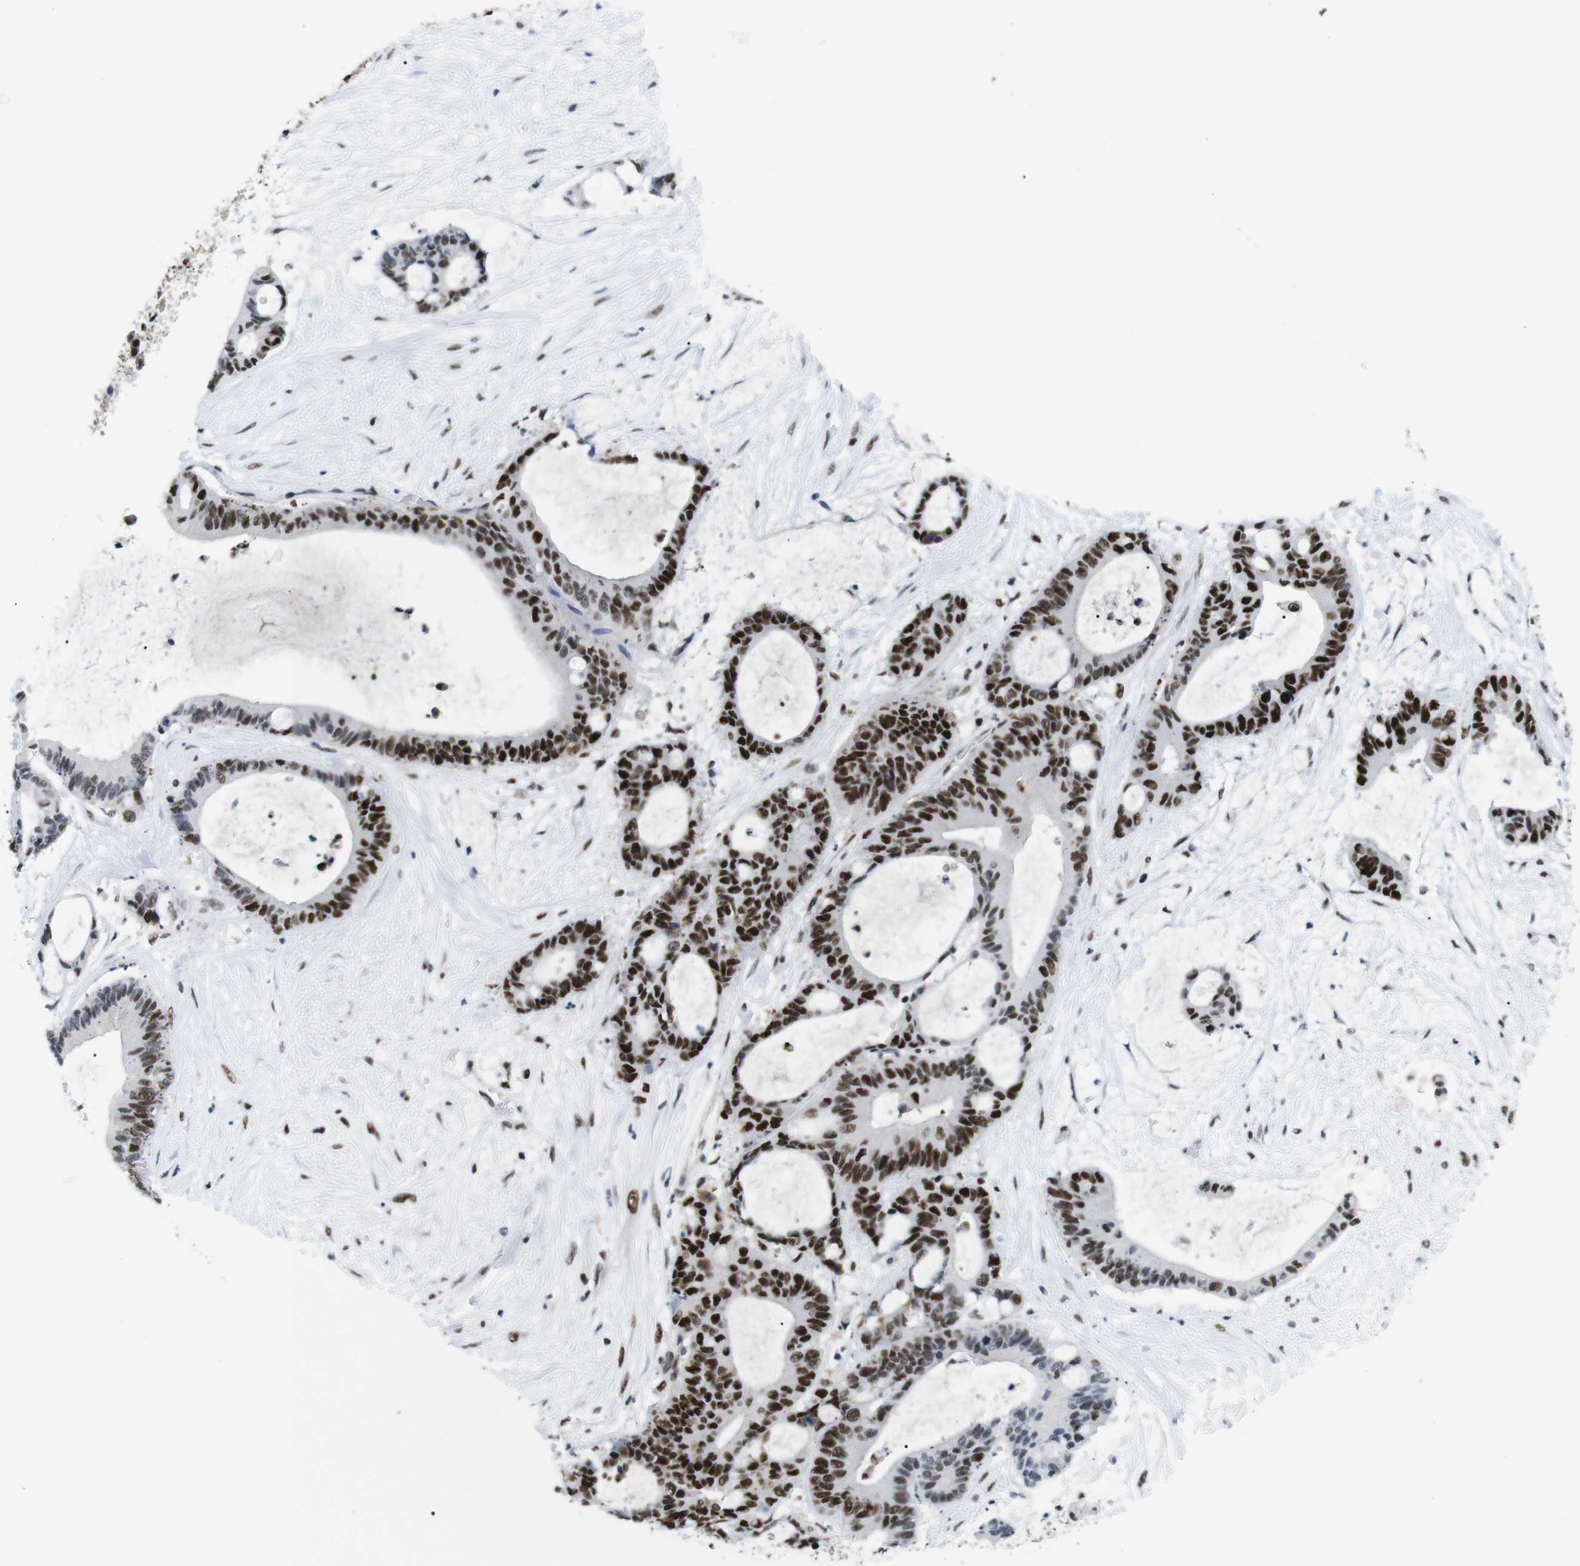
{"staining": {"intensity": "strong", "quantity": ">75%", "location": "nuclear"}, "tissue": "liver cancer", "cell_type": "Tumor cells", "image_type": "cancer", "snomed": [{"axis": "morphology", "description": "Cholangiocarcinoma"}, {"axis": "topography", "description": "Liver"}], "caption": "IHC of human liver cancer displays high levels of strong nuclear expression in about >75% of tumor cells. (Stains: DAB in brown, nuclei in blue, Microscopy: brightfield microscopy at high magnification).", "gene": "PSME3", "patient": {"sex": "female", "age": 73}}